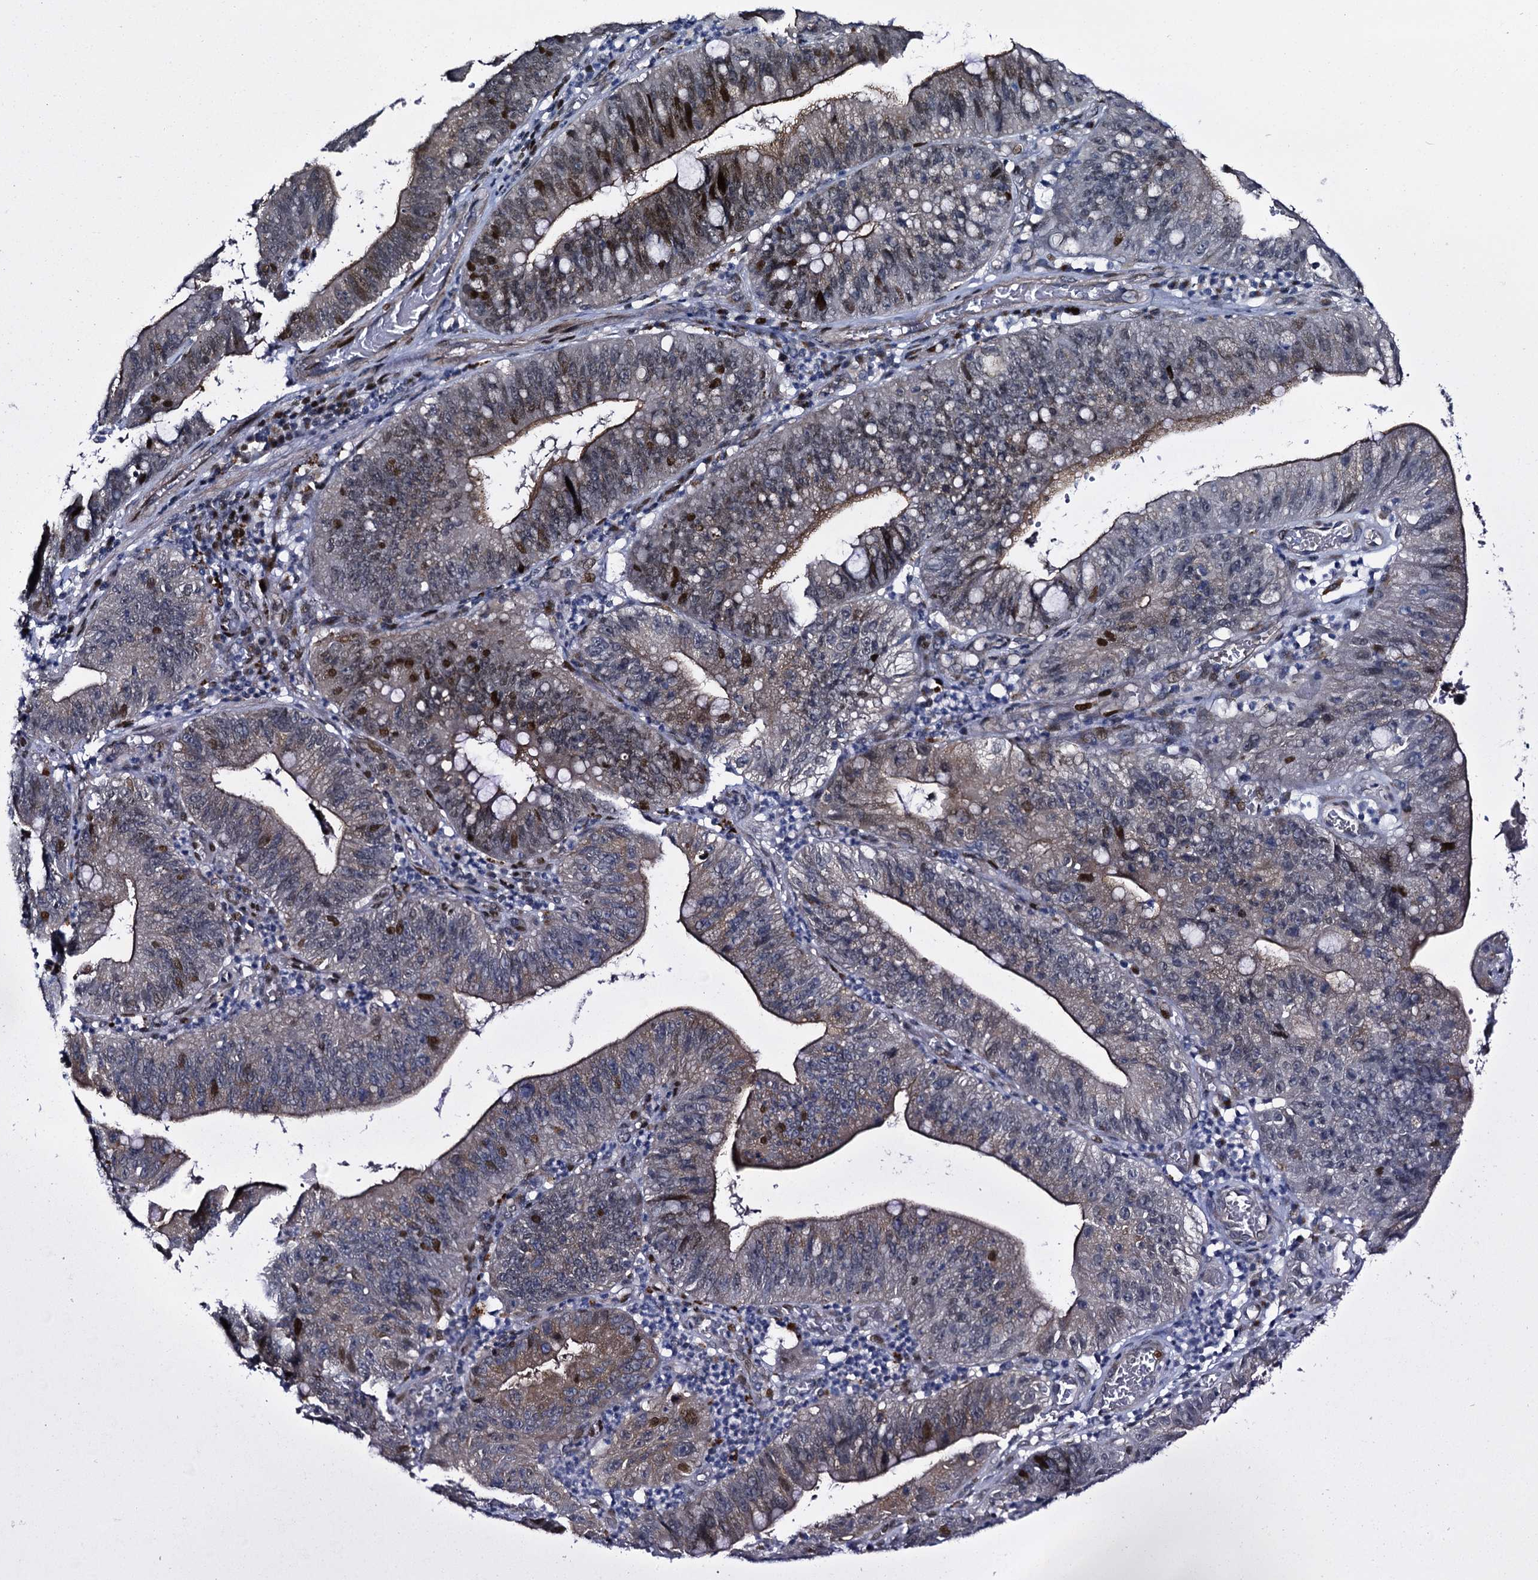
{"staining": {"intensity": "moderate", "quantity": "25%-75%", "location": "nuclear"}, "tissue": "stomach cancer", "cell_type": "Tumor cells", "image_type": "cancer", "snomed": [{"axis": "morphology", "description": "Adenocarcinoma, NOS"}, {"axis": "topography", "description": "Stomach"}], "caption": "Tumor cells reveal medium levels of moderate nuclear expression in approximately 25%-75% of cells in human stomach adenocarcinoma.", "gene": "RUFY2", "patient": {"sex": "male", "age": 59}}